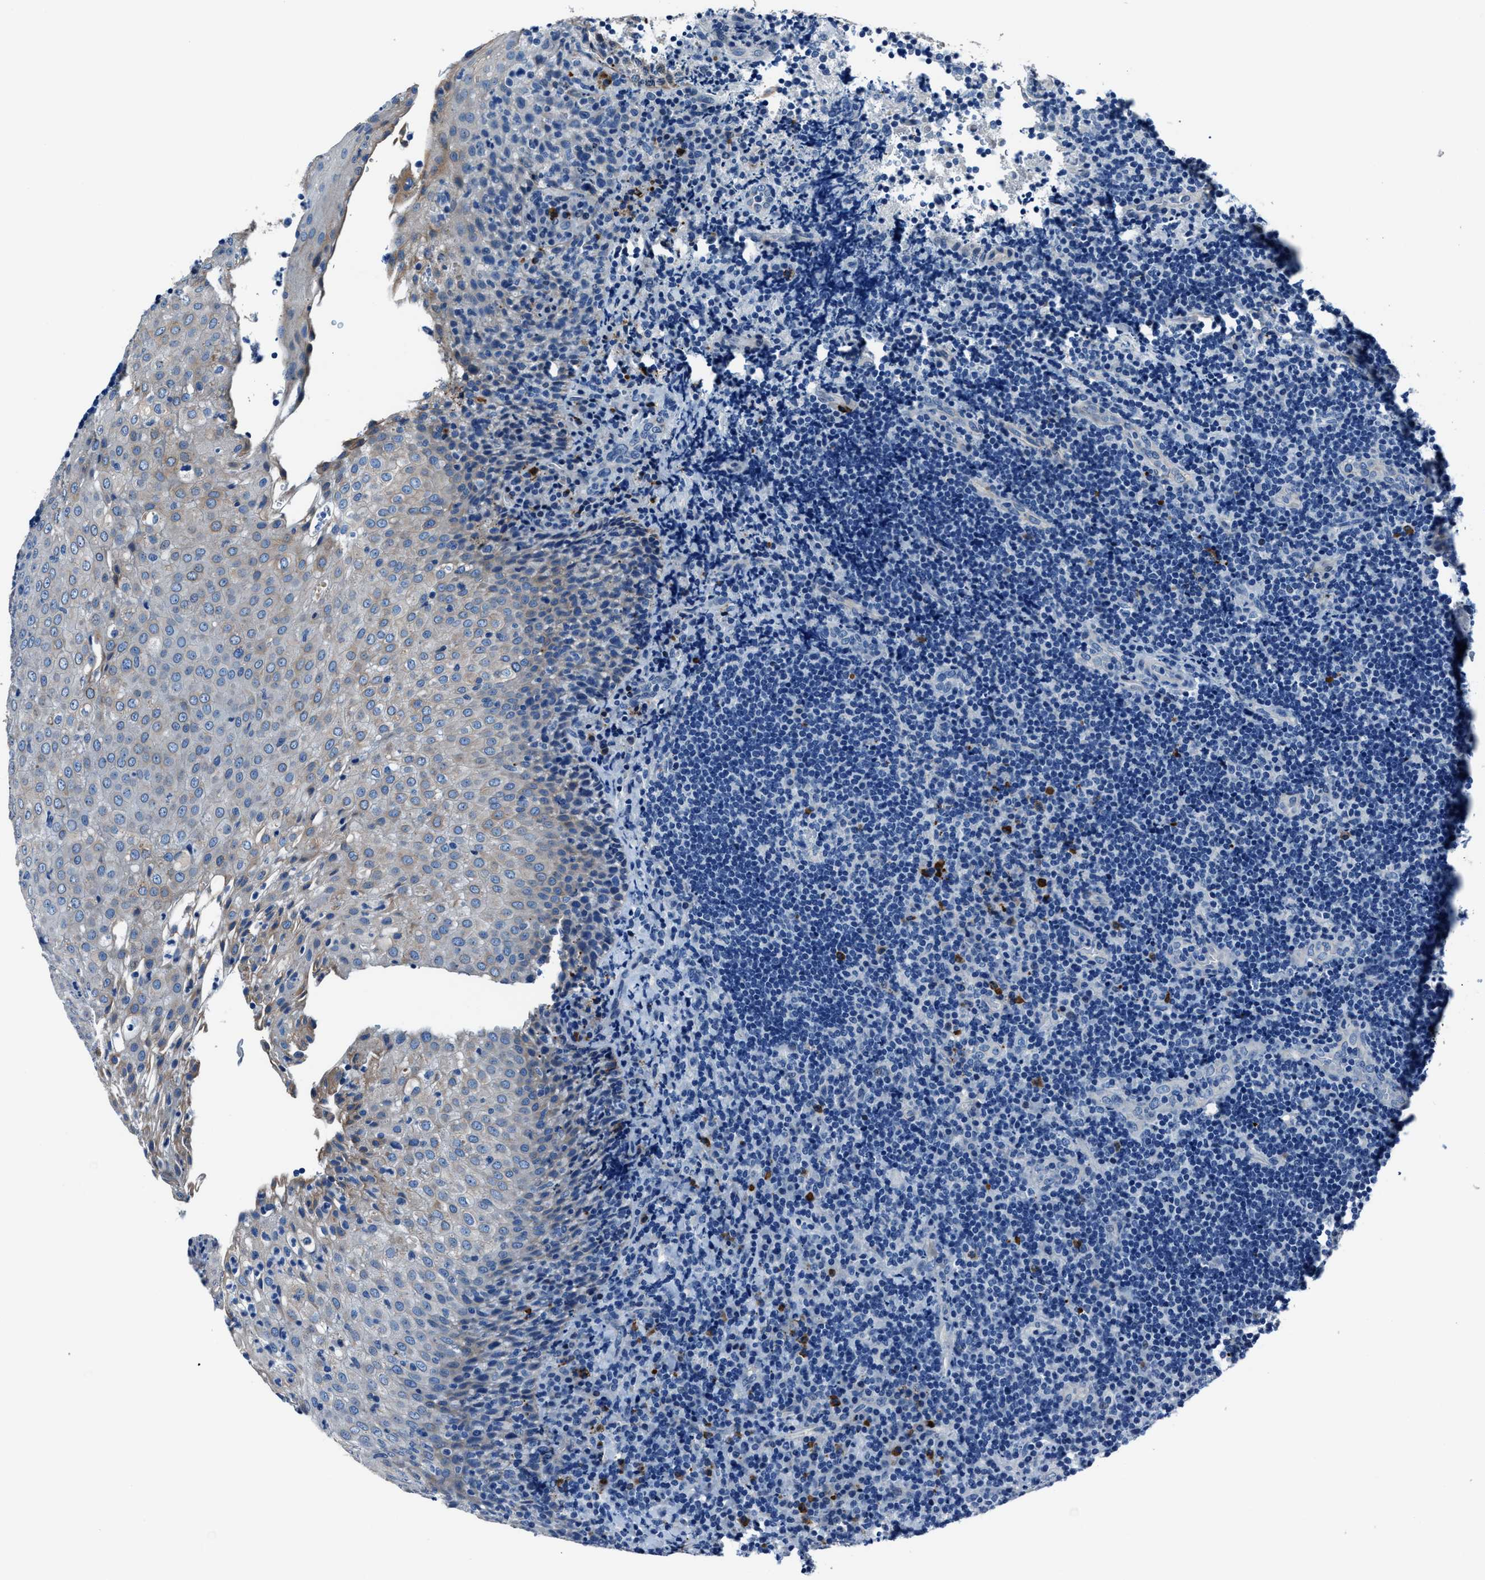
{"staining": {"intensity": "negative", "quantity": "none", "location": "none"}, "tissue": "lymphoma", "cell_type": "Tumor cells", "image_type": "cancer", "snomed": [{"axis": "morphology", "description": "Malignant lymphoma, non-Hodgkin's type, High grade"}, {"axis": "topography", "description": "Tonsil"}], "caption": "An IHC micrograph of malignant lymphoma, non-Hodgkin's type (high-grade) is shown. There is no staining in tumor cells of malignant lymphoma, non-Hodgkin's type (high-grade).", "gene": "NACAD", "patient": {"sex": "female", "age": 36}}